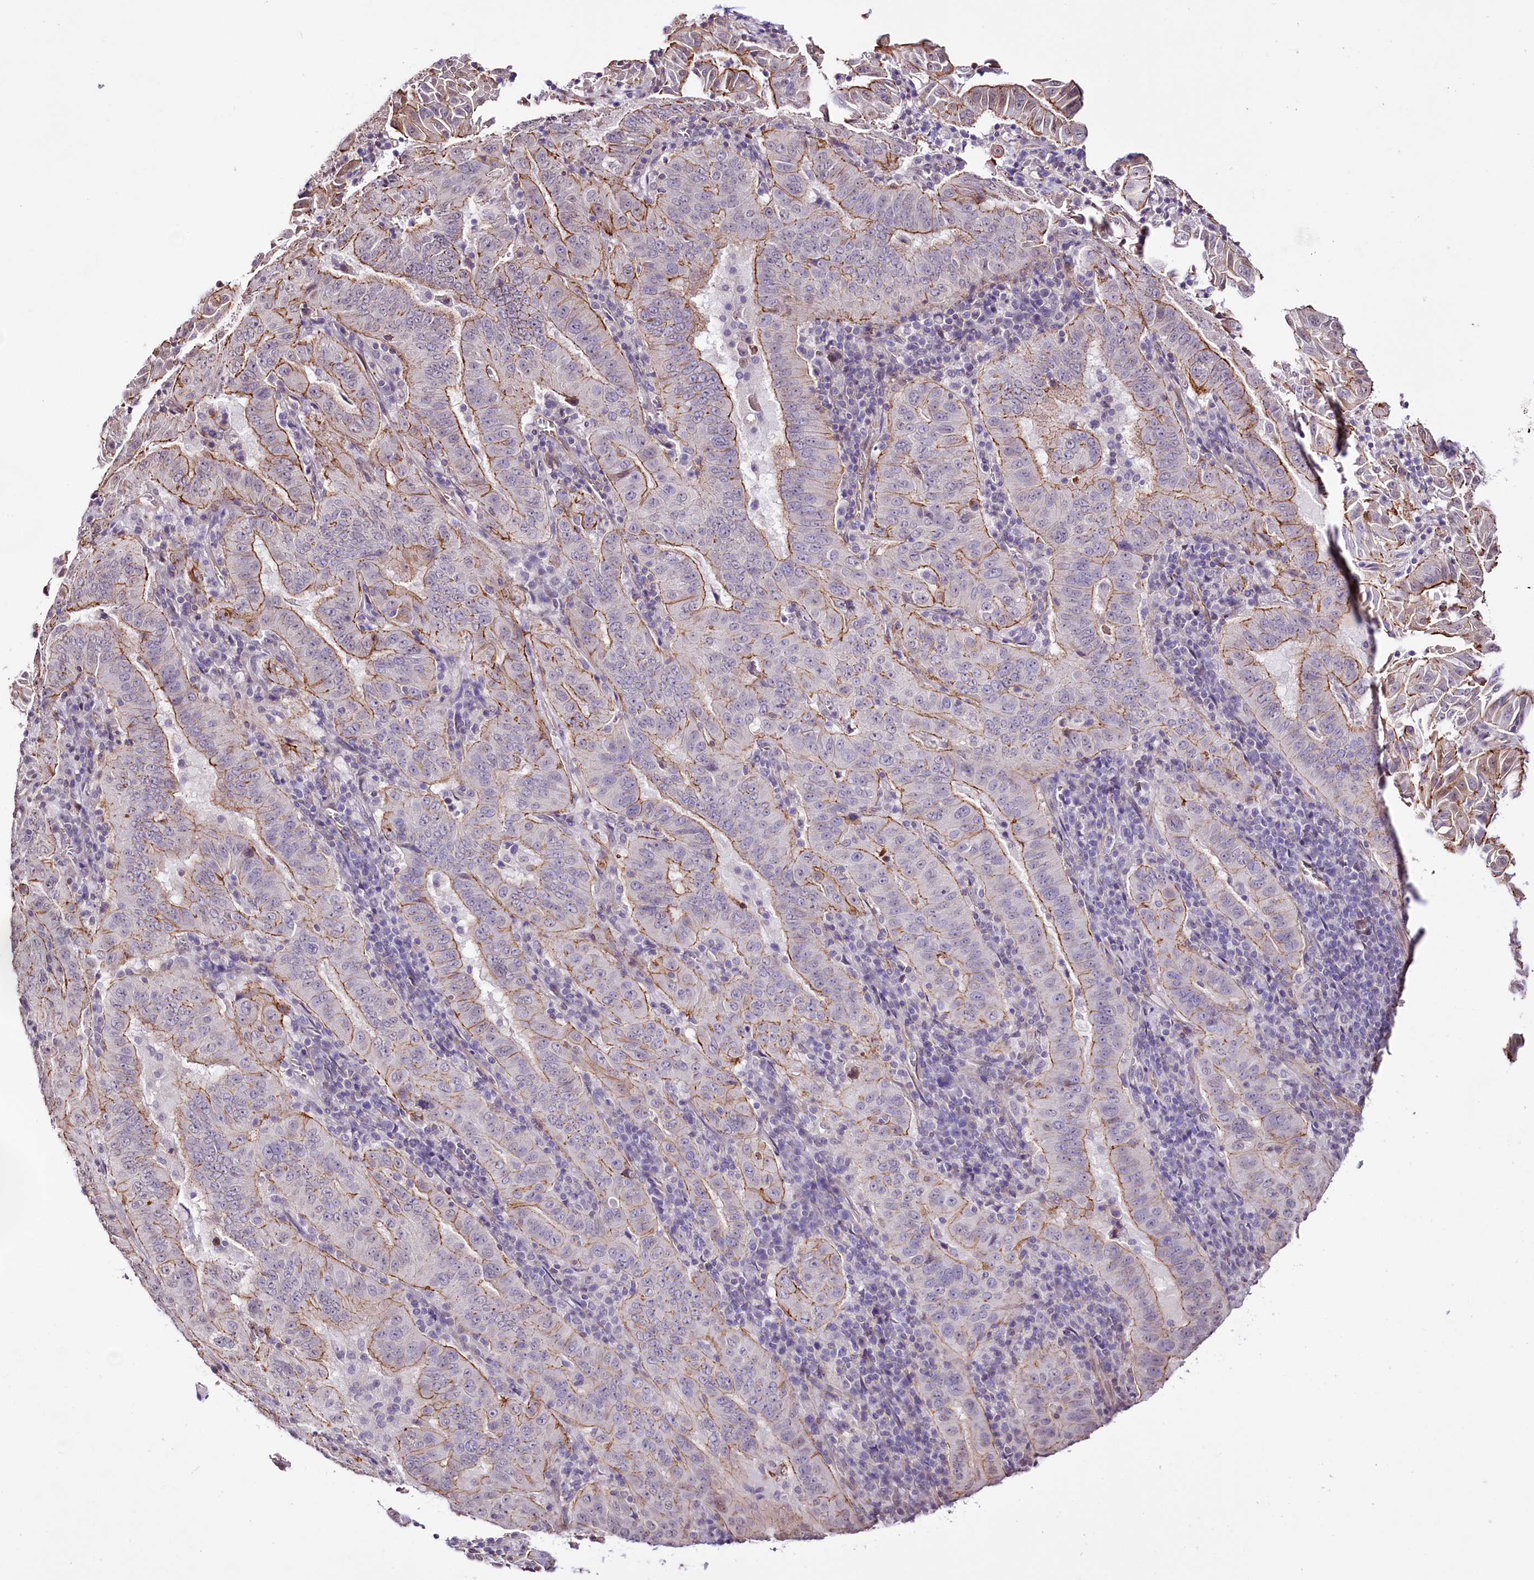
{"staining": {"intensity": "moderate", "quantity": "25%-75%", "location": "cytoplasmic/membranous"}, "tissue": "pancreatic cancer", "cell_type": "Tumor cells", "image_type": "cancer", "snomed": [{"axis": "morphology", "description": "Adenocarcinoma, NOS"}, {"axis": "topography", "description": "Pancreas"}], "caption": "Pancreatic cancer stained with a protein marker exhibits moderate staining in tumor cells.", "gene": "ST7", "patient": {"sex": "male", "age": 63}}